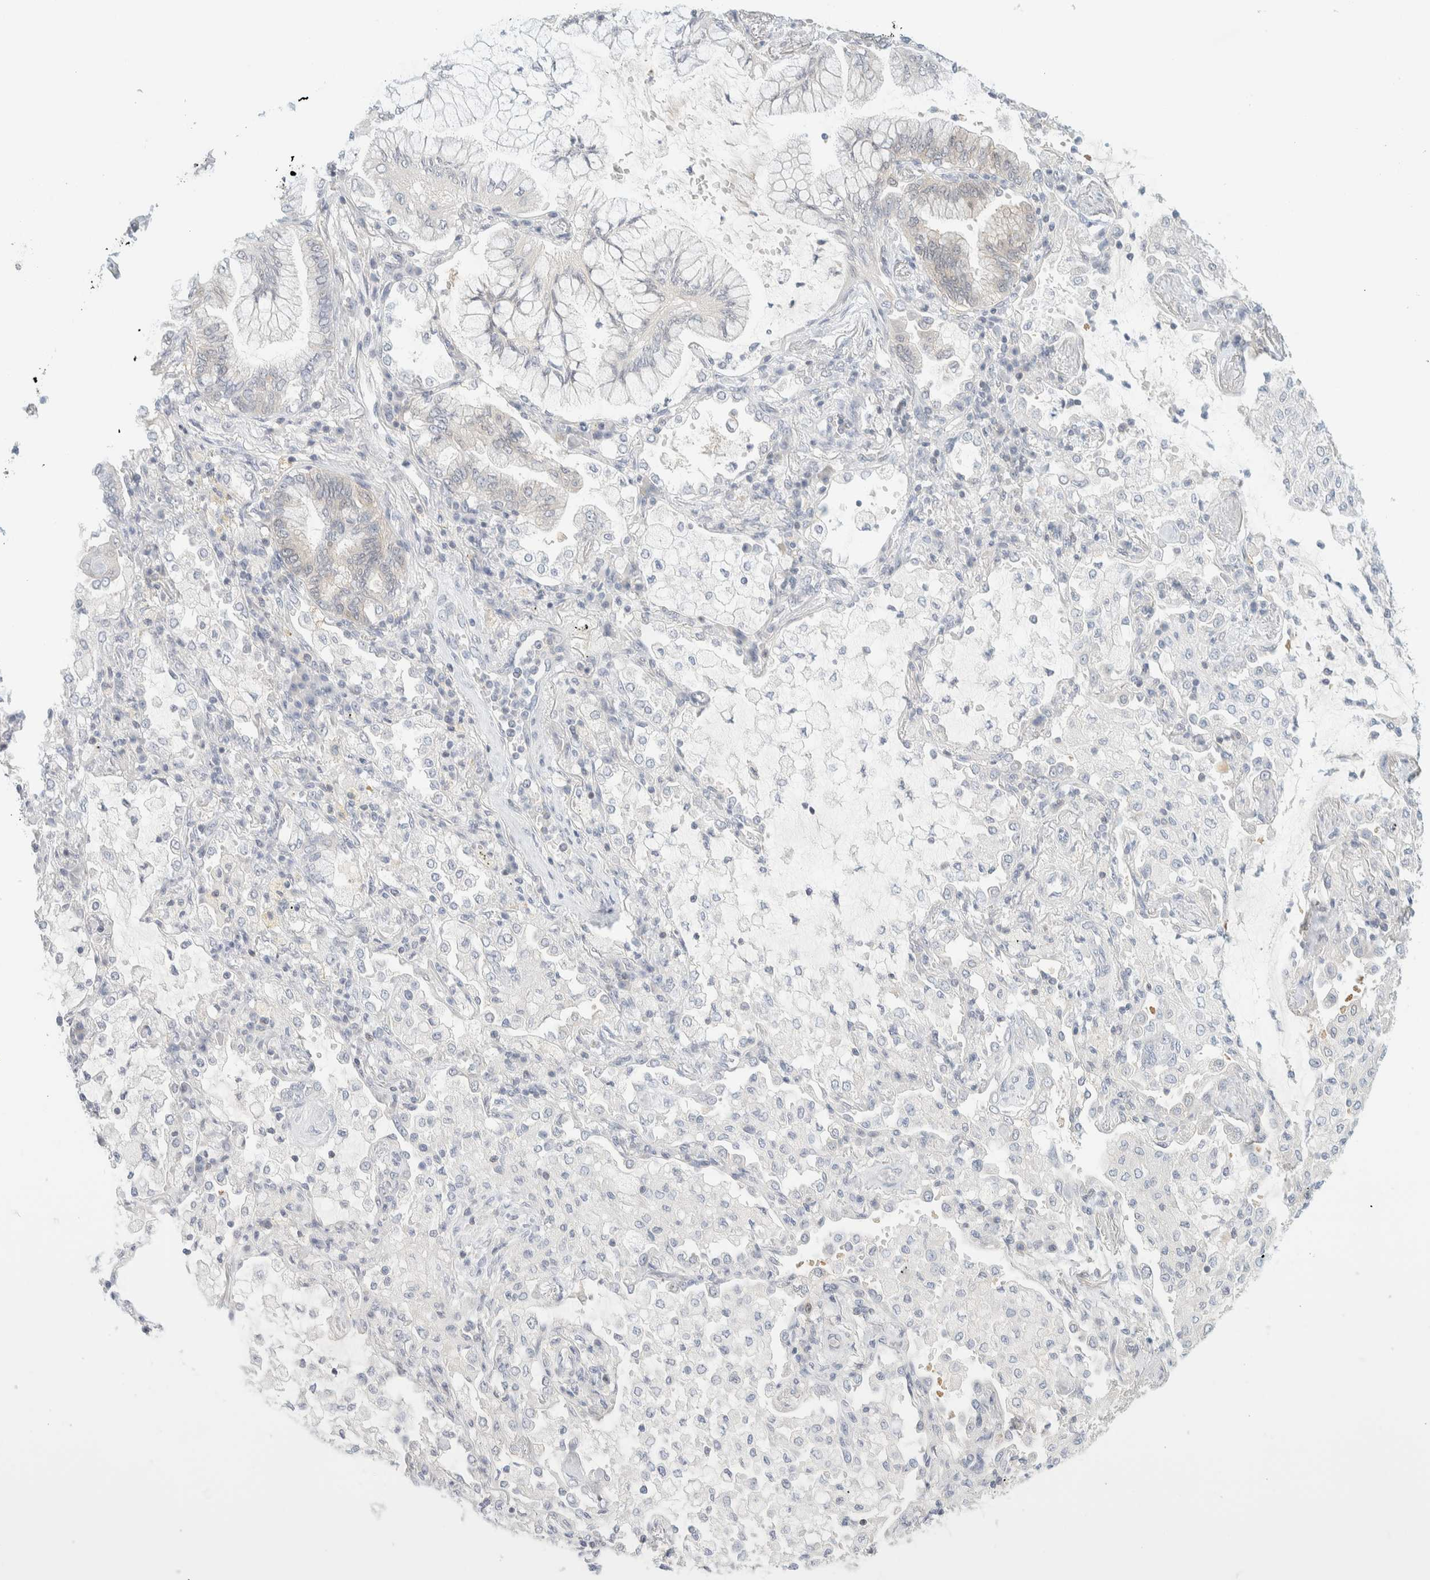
{"staining": {"intensity": "moderate", "quantity": "<25%", "location": "cytoplasmic/membranous"}, "tissue": "lung cancer", "cell_type": "Tumor cells", "image_type": "cancer", "snomed": [{"axis": "morphology", "description": "Adenocarcinoma, NOS"}, {"axis": "topography", "description": "Lung"}], "caption": "A photomicrograph of human lung cancer stained for a protein reveals moderate cytoplasmic/membranous brown staining in tumor cells. The staining was performed using DAB to visualize the protein expression in brown, while the nuclei were stained in blue with hematoxylin (Magnification: 20x).", "gene": "PCYT2", "patient": {"sex": "female", "age": 70}}